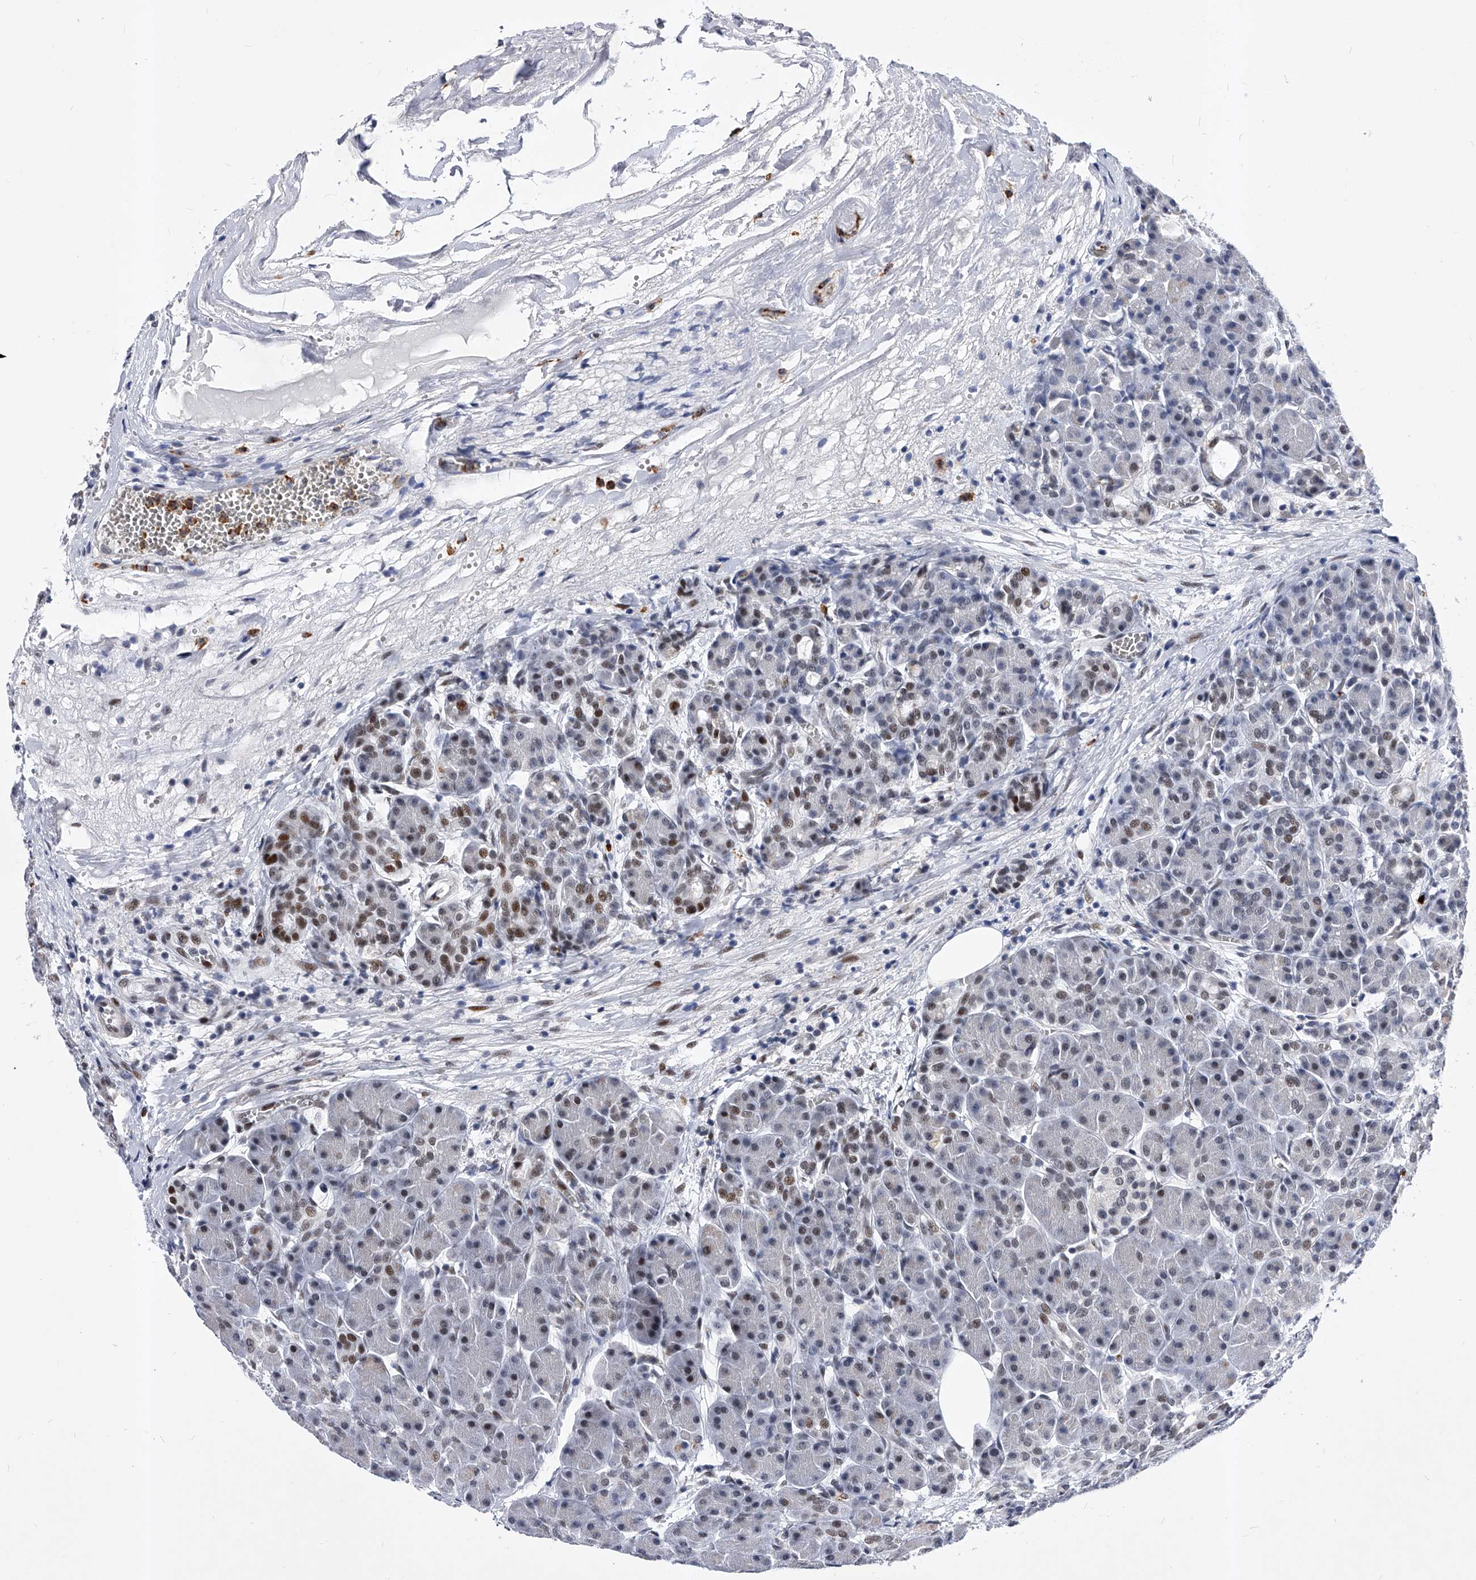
{"staining": {"intensity": "moderate", "quantity": "25%-75%", "location": "nuclear"}, "tissue": "pancreas", "cell_type": "Exocrine glandular cells", "image_type": "normal", "snomed": [{"axis": "morphology", "description": "Normal tissue, NOS"}, {"axis": "topography", "description": "Pancreas"}], "caption": "Protein expression analysis of benign human pancreas reveals moderate nuclear staining in about 25%-75% of exocrine glandular cells. The protein is shown in brown color, while the nuclei are stained blue.", "gene": "TESK2", "patient": {"sex": "male", "age": 63}}